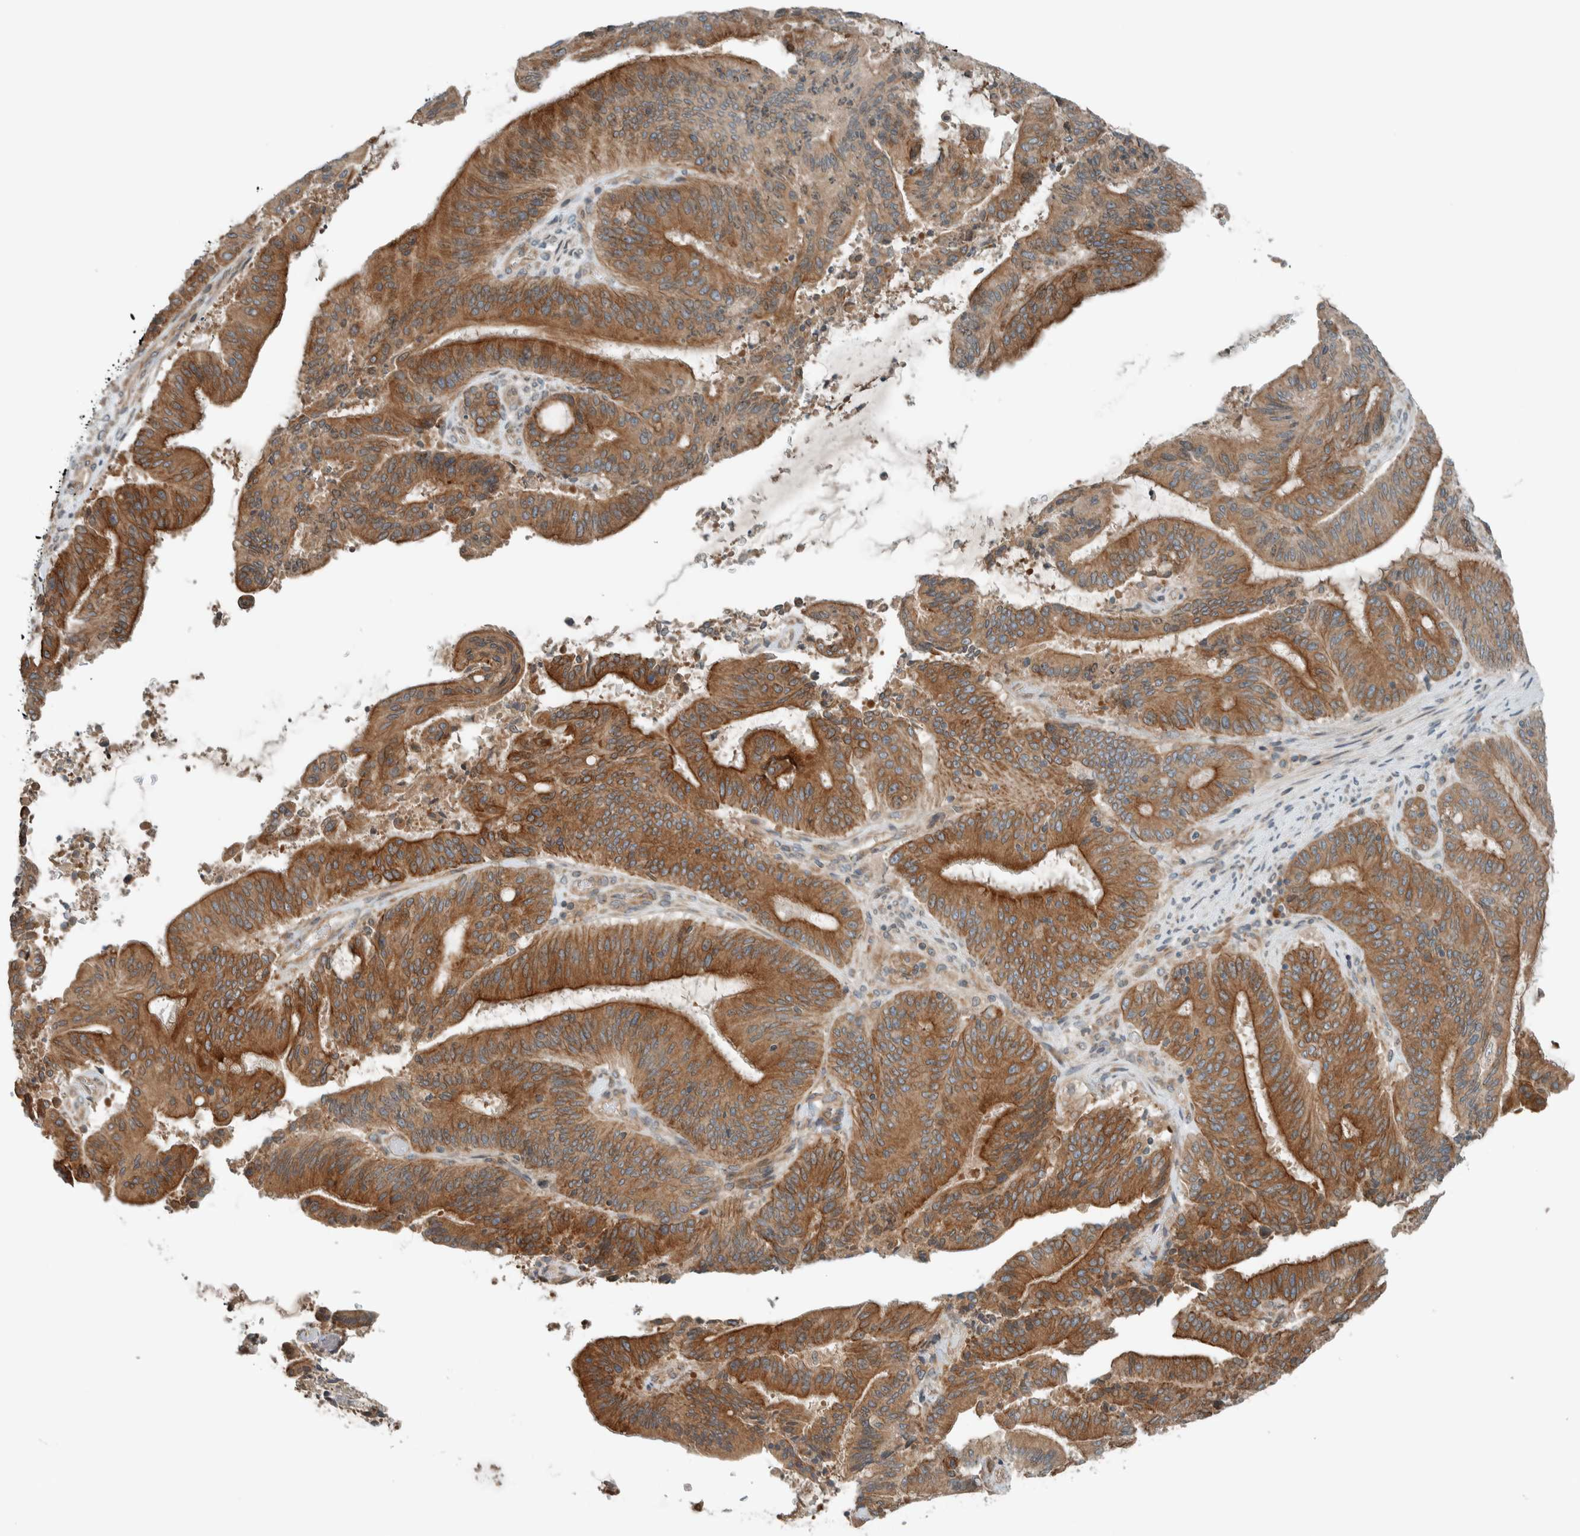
{"staining": {"intensity": "moderate", "quantity": ">75%", "location": "cytoplasmic/membranous"}, "tissue": "liver cancer", "cell_type": "Tumor cells", "image_type": "cancer", "snomed": [{"axis": "morphology", "description": "Normal tissue, NOS"}, {"axis": "morphology", "description": "Cholangiocarcinoma"}, {"axis": "topography", "description": "Liver"}, {"axis": "topography", "description": "Peripheral nerve tissue"}], "caption": "Cholangiocarcinoma (liver) tissue shows moderate cytoplasmic/membranous expression in about >75% of tumor cells The staining was performed using DAB (3,3'-diaminobenzidine), with brown indicating positive protein expression. Nuclei are stained blue with hematoxylin.", "gene": "SEL1L", "patient": {"sex": "female", "age": 73}}